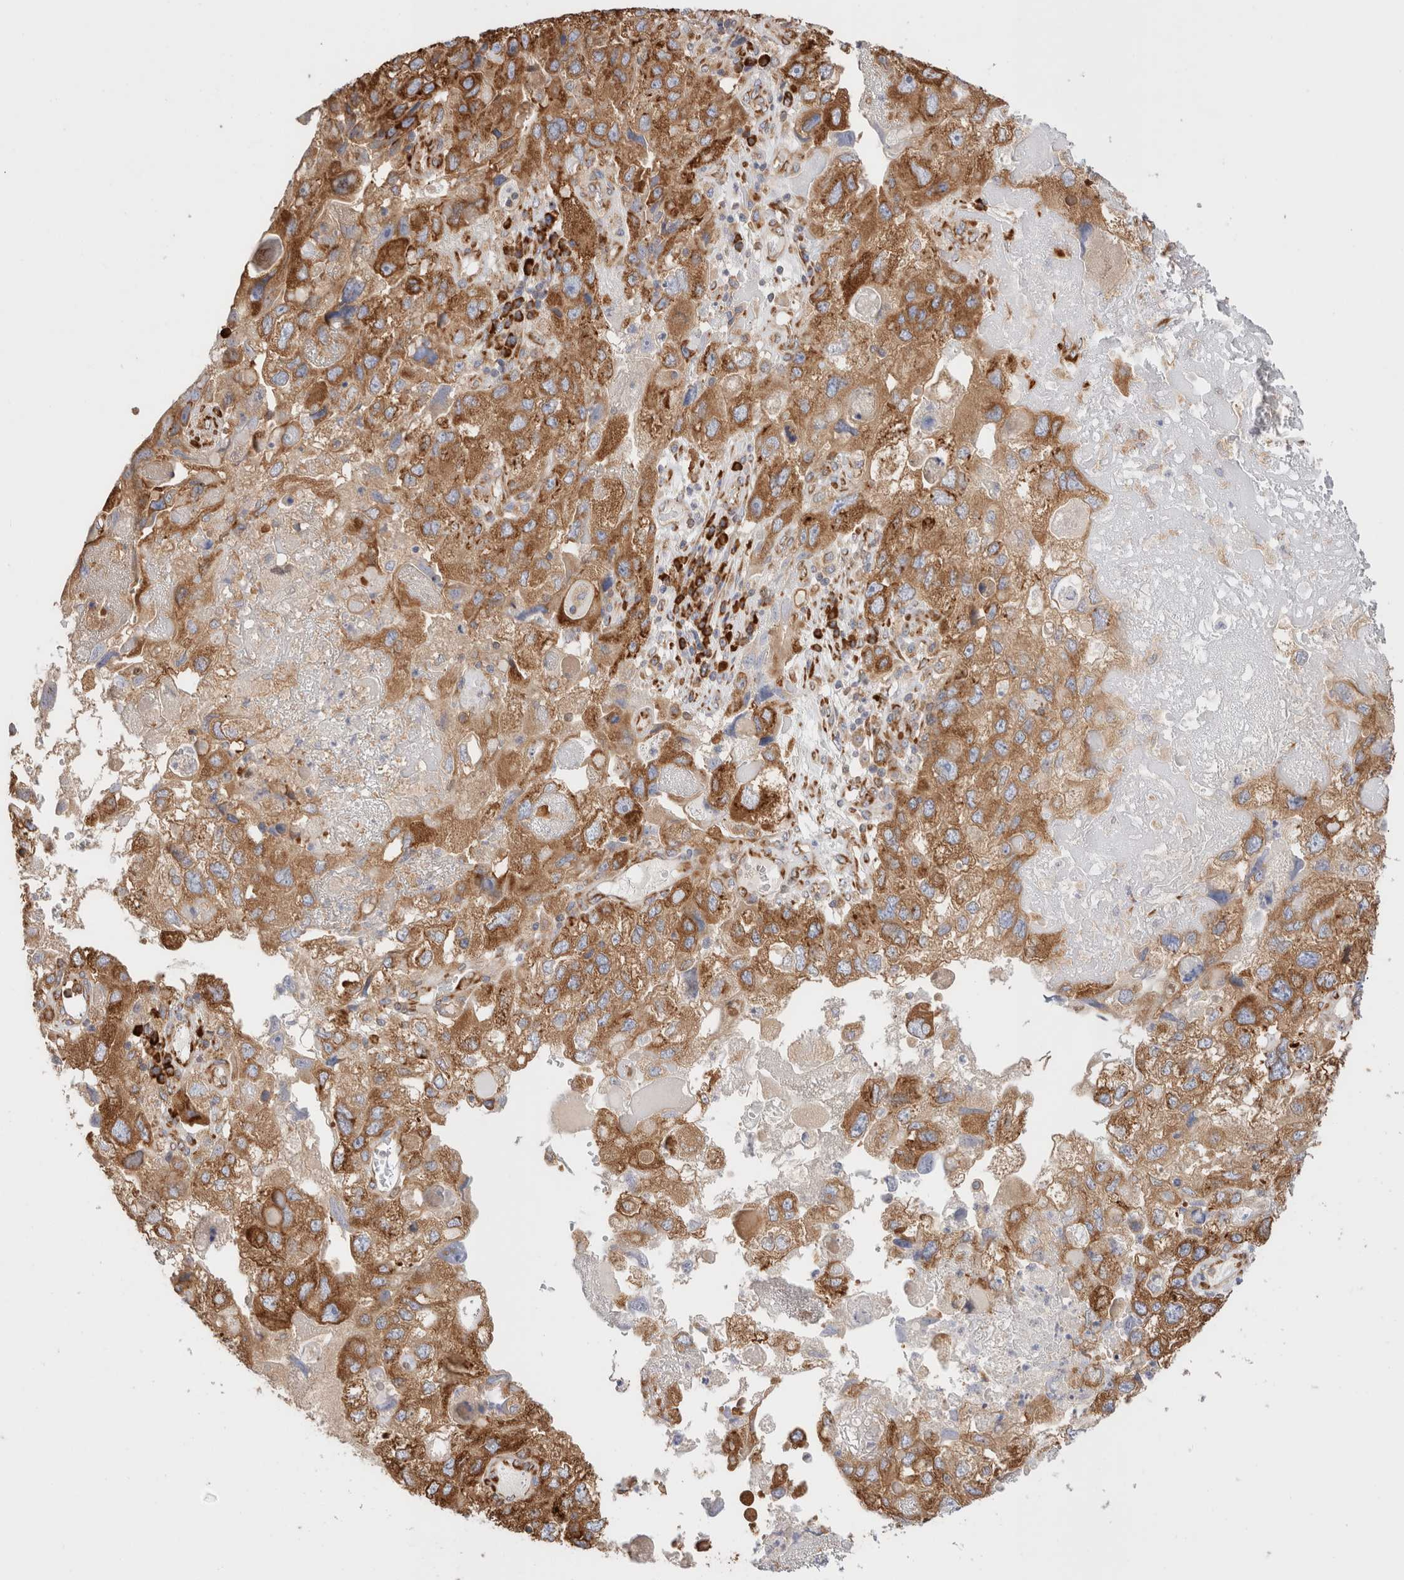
{"staining": {"intensity": "moderate", "quantity": ">75%", "location": "cytoplasmic/membranous"}, "tissue": "endometrial cancer", "cell_type": "Tumor cells", "image_type": "cancer", "snomed": [{"axis": "morphology", "description": "Adenocarcinoma, NOS"}, {"axis": "topography", "description": "Endometrium"}], "caption": "This photomicrograph demonstrates immunohistochemistry (IHC) staining of endometrial adenocarcinoma, with medium moderate cytoplasmic/membranous expression in approximately >75% of tumor cells.", "gene": "ZC2HC1A", "patient": {"sex": "female", "age": 49}}